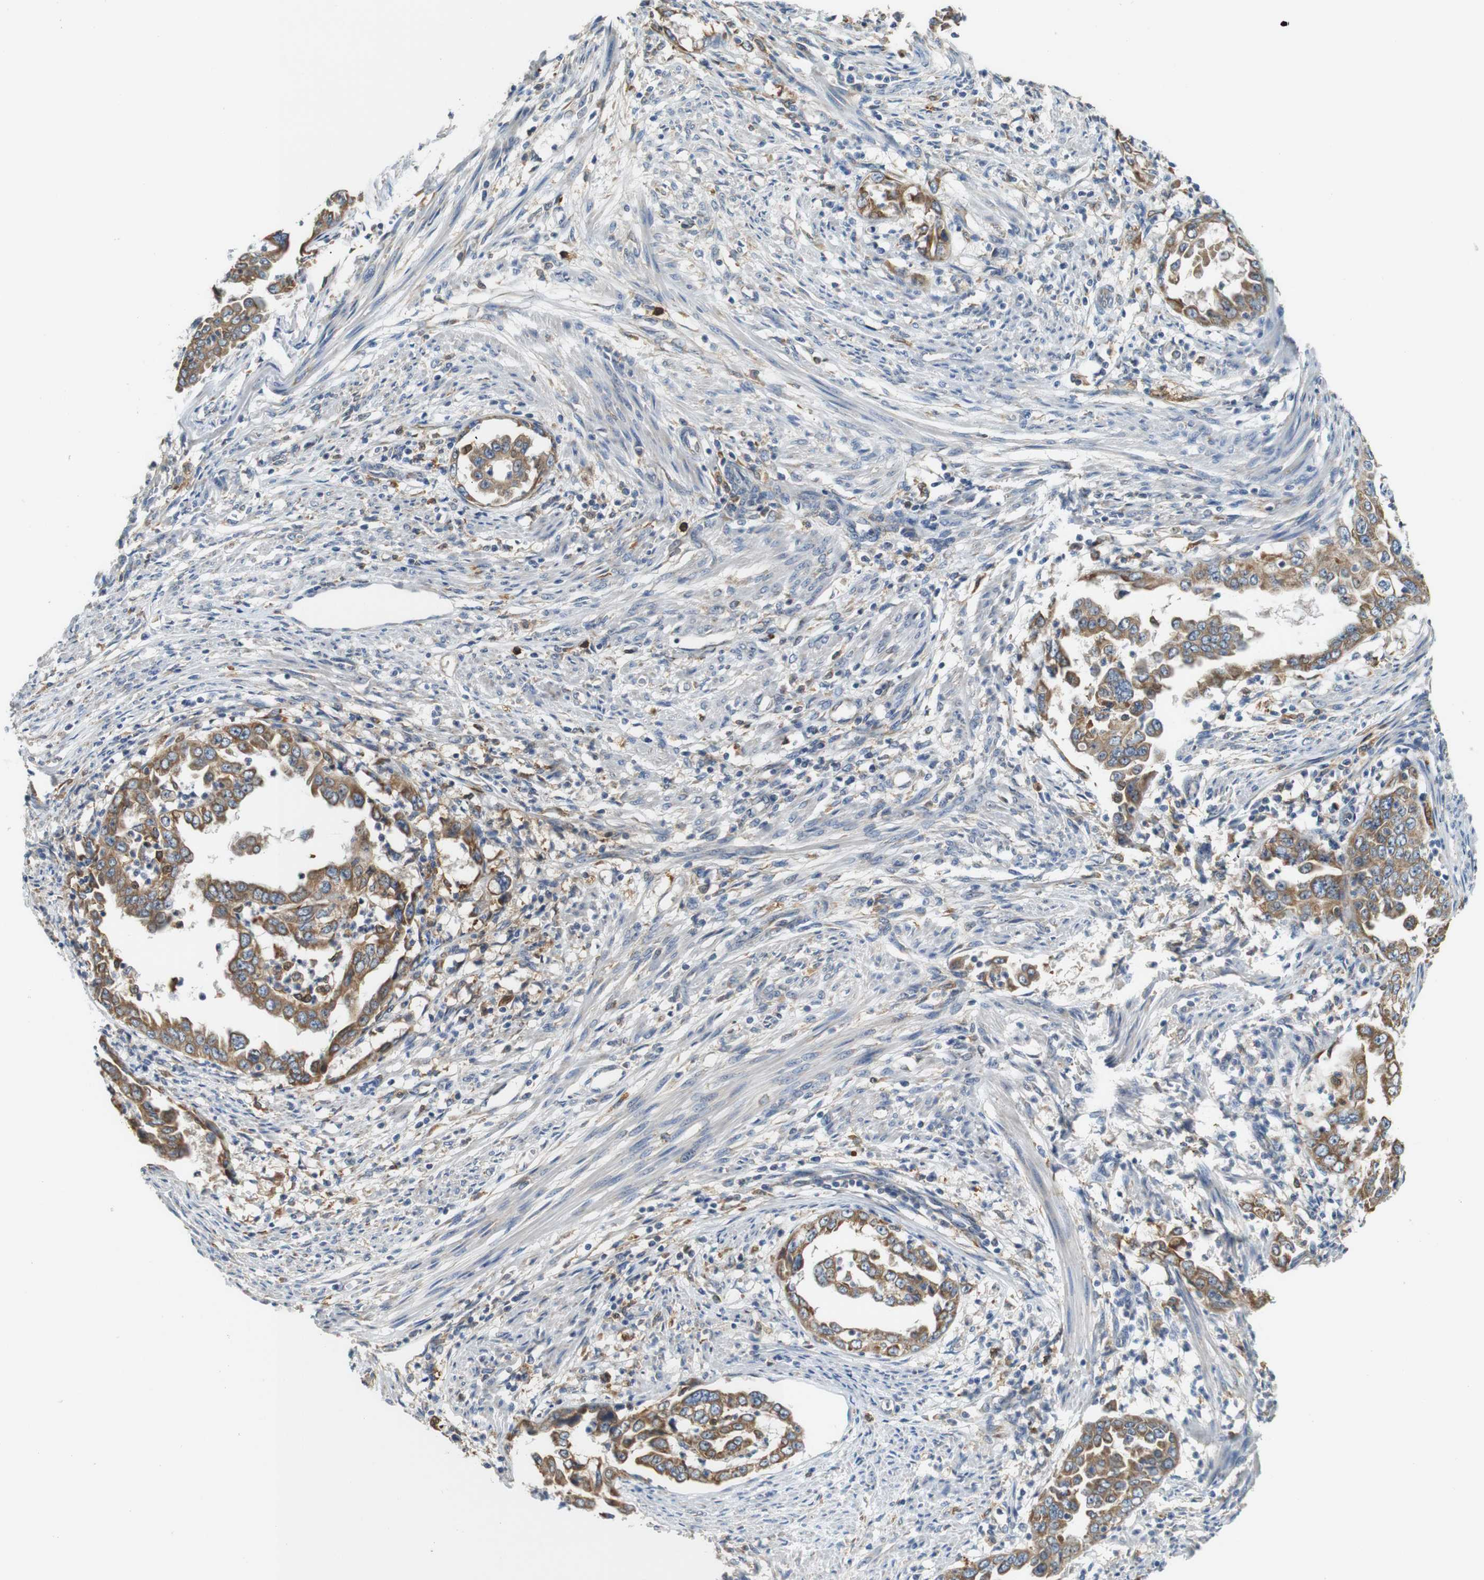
{"staining": {"intensity": "moderate", "quantity": ">75%", "location": "cytoplasmic/membranous"}, "tissue": "endometrial cancer", "cell_type": "Tumor cells", "image_type": "cancer", "snomed": [{"axis": "morphology", "description": "Adenocarcinoma, NOS"}, {"axis": "topography", "description": "Endometrium"}], "caption": "IHC (DAB (3,3'-diaminobenzidine)) staining of adenocarcinoma (endometrial) demonstrates moderate cytoplasmic/membranous protein positivity in approximately >75% of tumor cells. The protein is stained brown, and the nuclei are stained in blue (DAB (3,3'-diaminobenzidine) IHC with brightfield microscopy, high magnification).", "gene": "NEBL", "patient": {"sex": "female", "age": 85}}